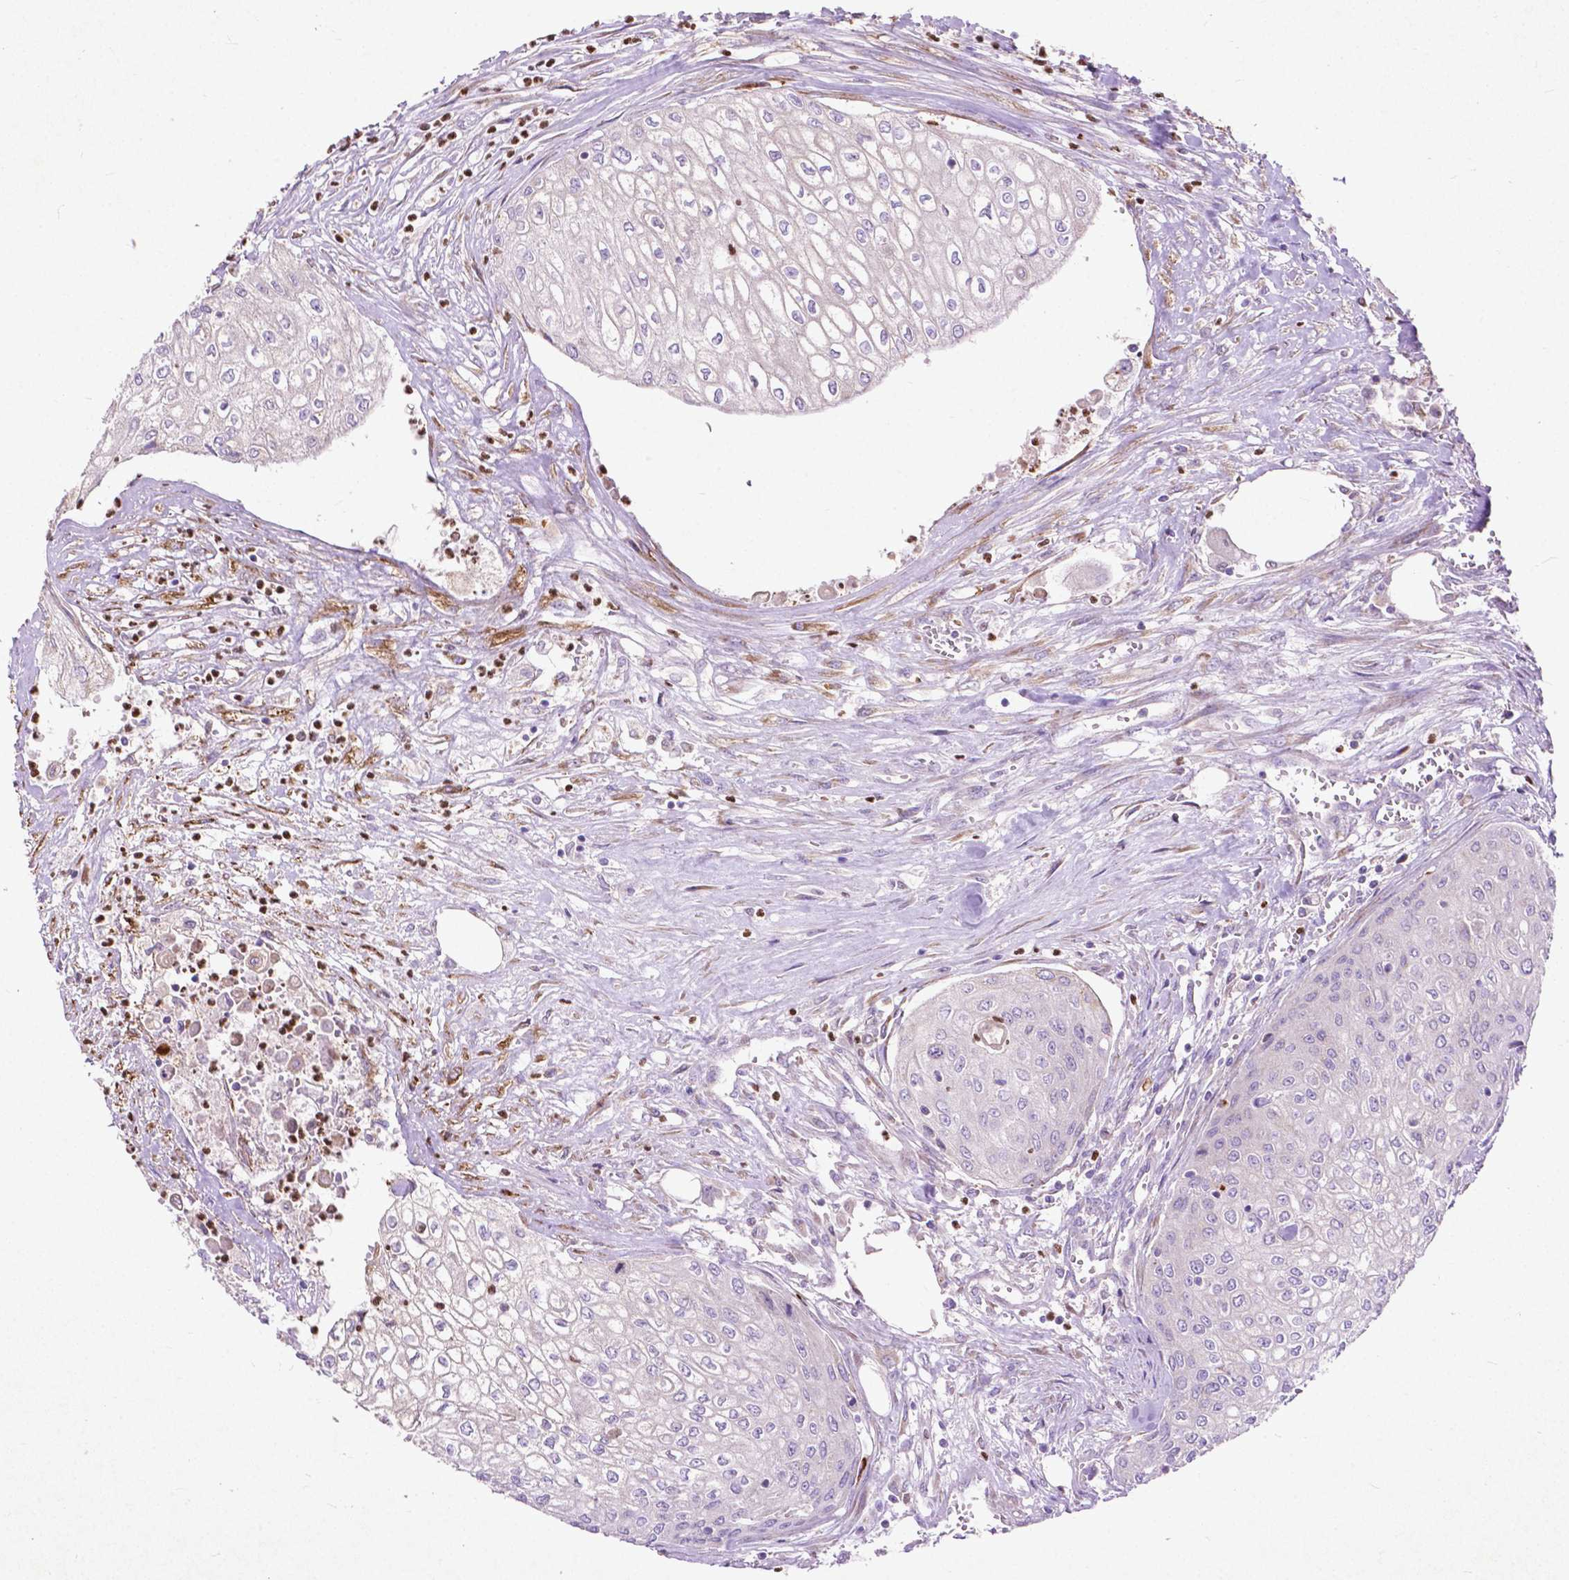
{"staining": {"intensity": "negative", "quantity": "none", "location": "none"}, "tissue": "urothelial cancer", "cell_type": "Tumor cells", "image_type": "cancer", "snomed": [{"axis": "morphology", "description": "Urothelial carcinoma, High grade"}, {"axis": "topography", "description": "Urinary bladder"}], "caption": "Protein analysis of urothelial cancer displays no significant staining in tumor cells.", "gene": "THEGL", "patient": {"sex": "male", "age": 62}}